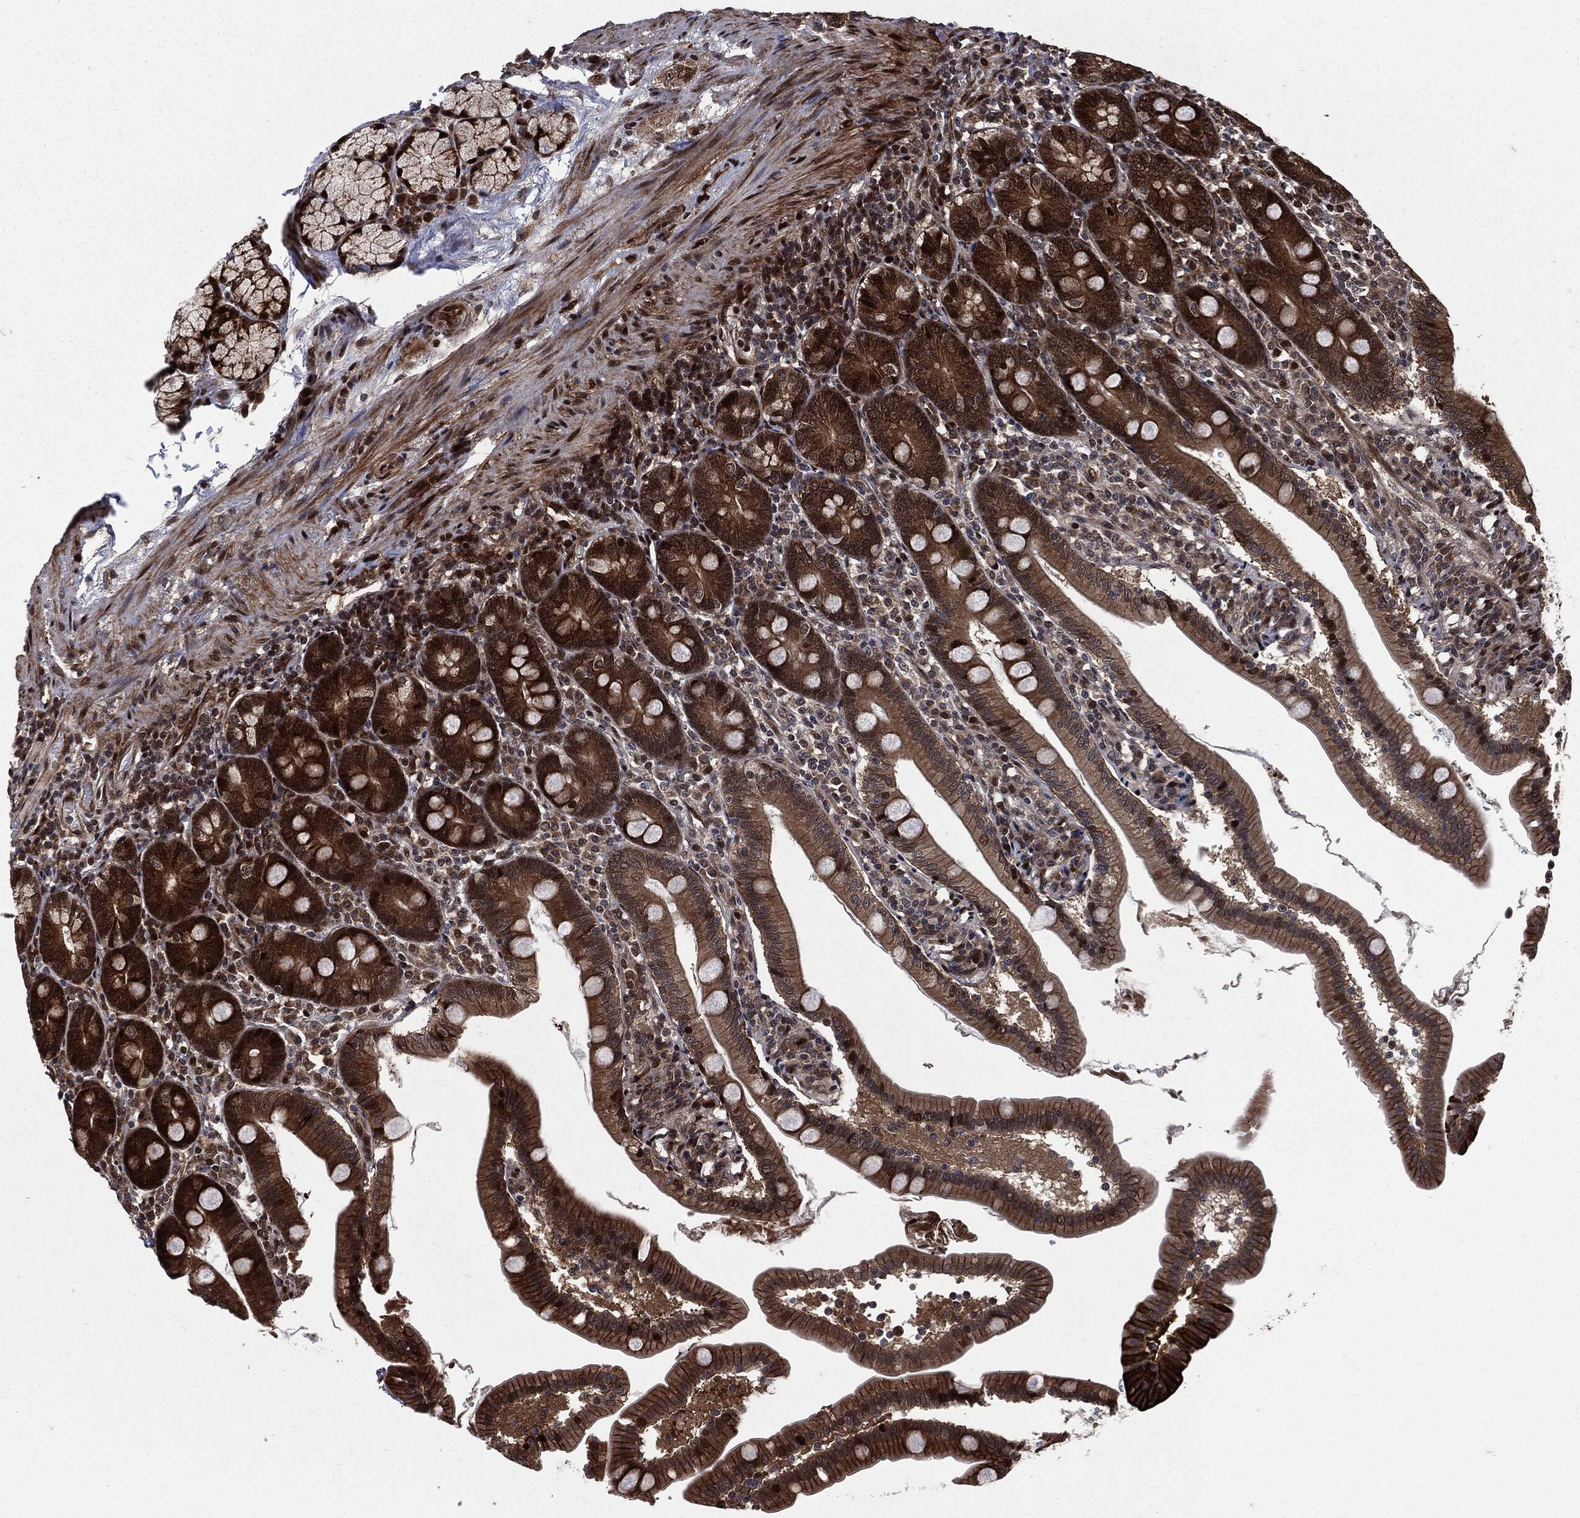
{"staining": {"intensity": "strong", "quantity": "25%-75%", "location": "cytoplasmic/membranous,nuclear"}, "tissue": "duodenum", "cell_type": "Glandular cells", "image_type": "normal", "snomed": [{"axis": "morphology", "description": "Normal tissue, NOS"}, {"axis": "topography", "description": "Duodenum"}], "caption": "High-power microscopy captured an immunohistochemistry (IHC) photomicrograph of benign duodenum, revealing strong cytoplasmic/membranous,nuclear positivity in approximately 25%-75% of glandular cells. Nuclei are stained in blue.", "gene": "SMAD4", "patient": {"sex": "female", "age": 67}}